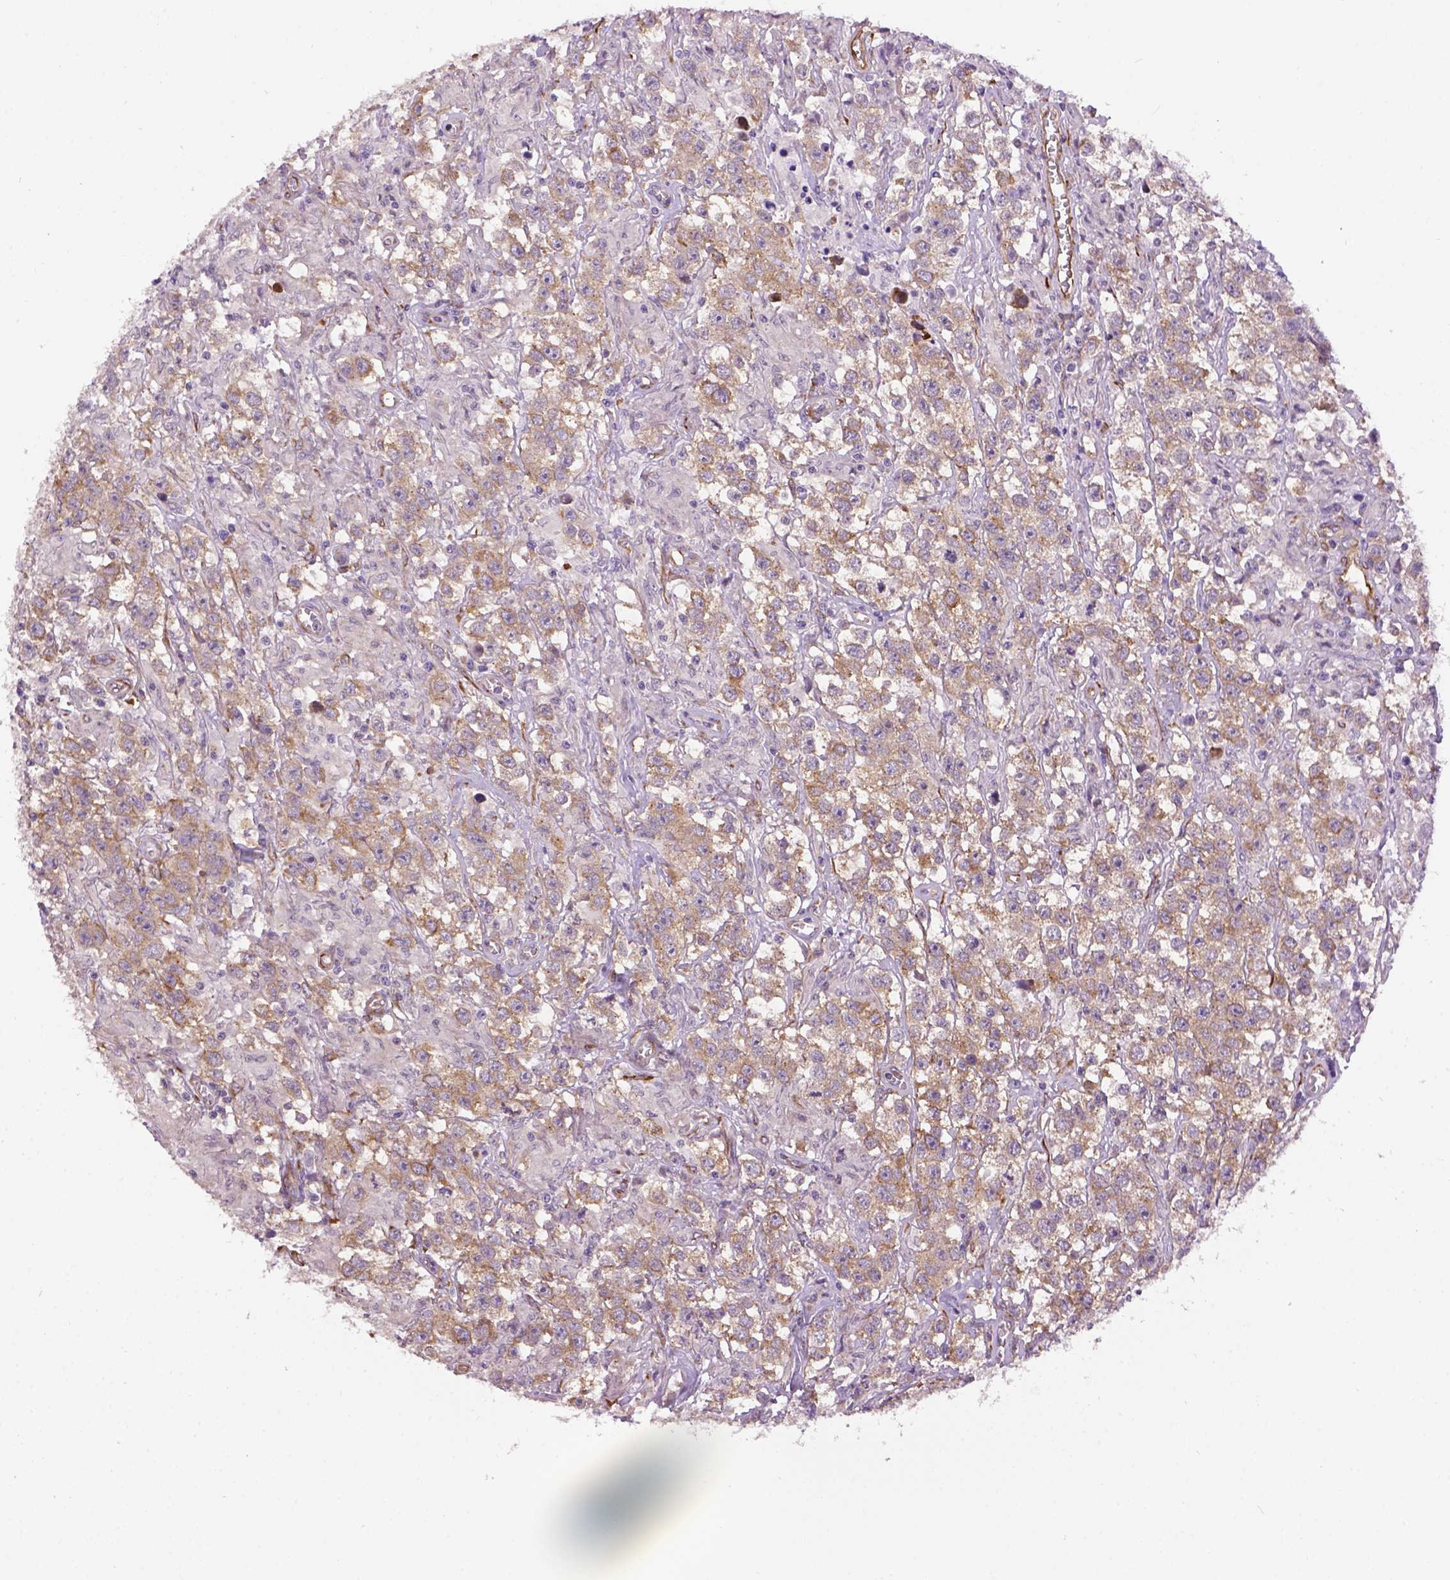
{"staining": {"intensity": "moderate", "quantity": ">75%", "location": "cytoplasmic/membranous"}, "tissue": "testis cancer", "cell_type": "Tumor cells", "image_type": "cancer", "snomed": [{"axis": "morphology", "description": "Seminoma, NOS"}, {"axis": "topography", "description": "Testis"}], "caption": "An IHC photomicrograph of tumor tissue is shown. Protein staining in brown labels moderate cytoplasmic/membranous positivity in testis cancer (seminoma) within tumor cells.", "gene": "KAZN", "patient": {"sex": "male", "age": 43}}